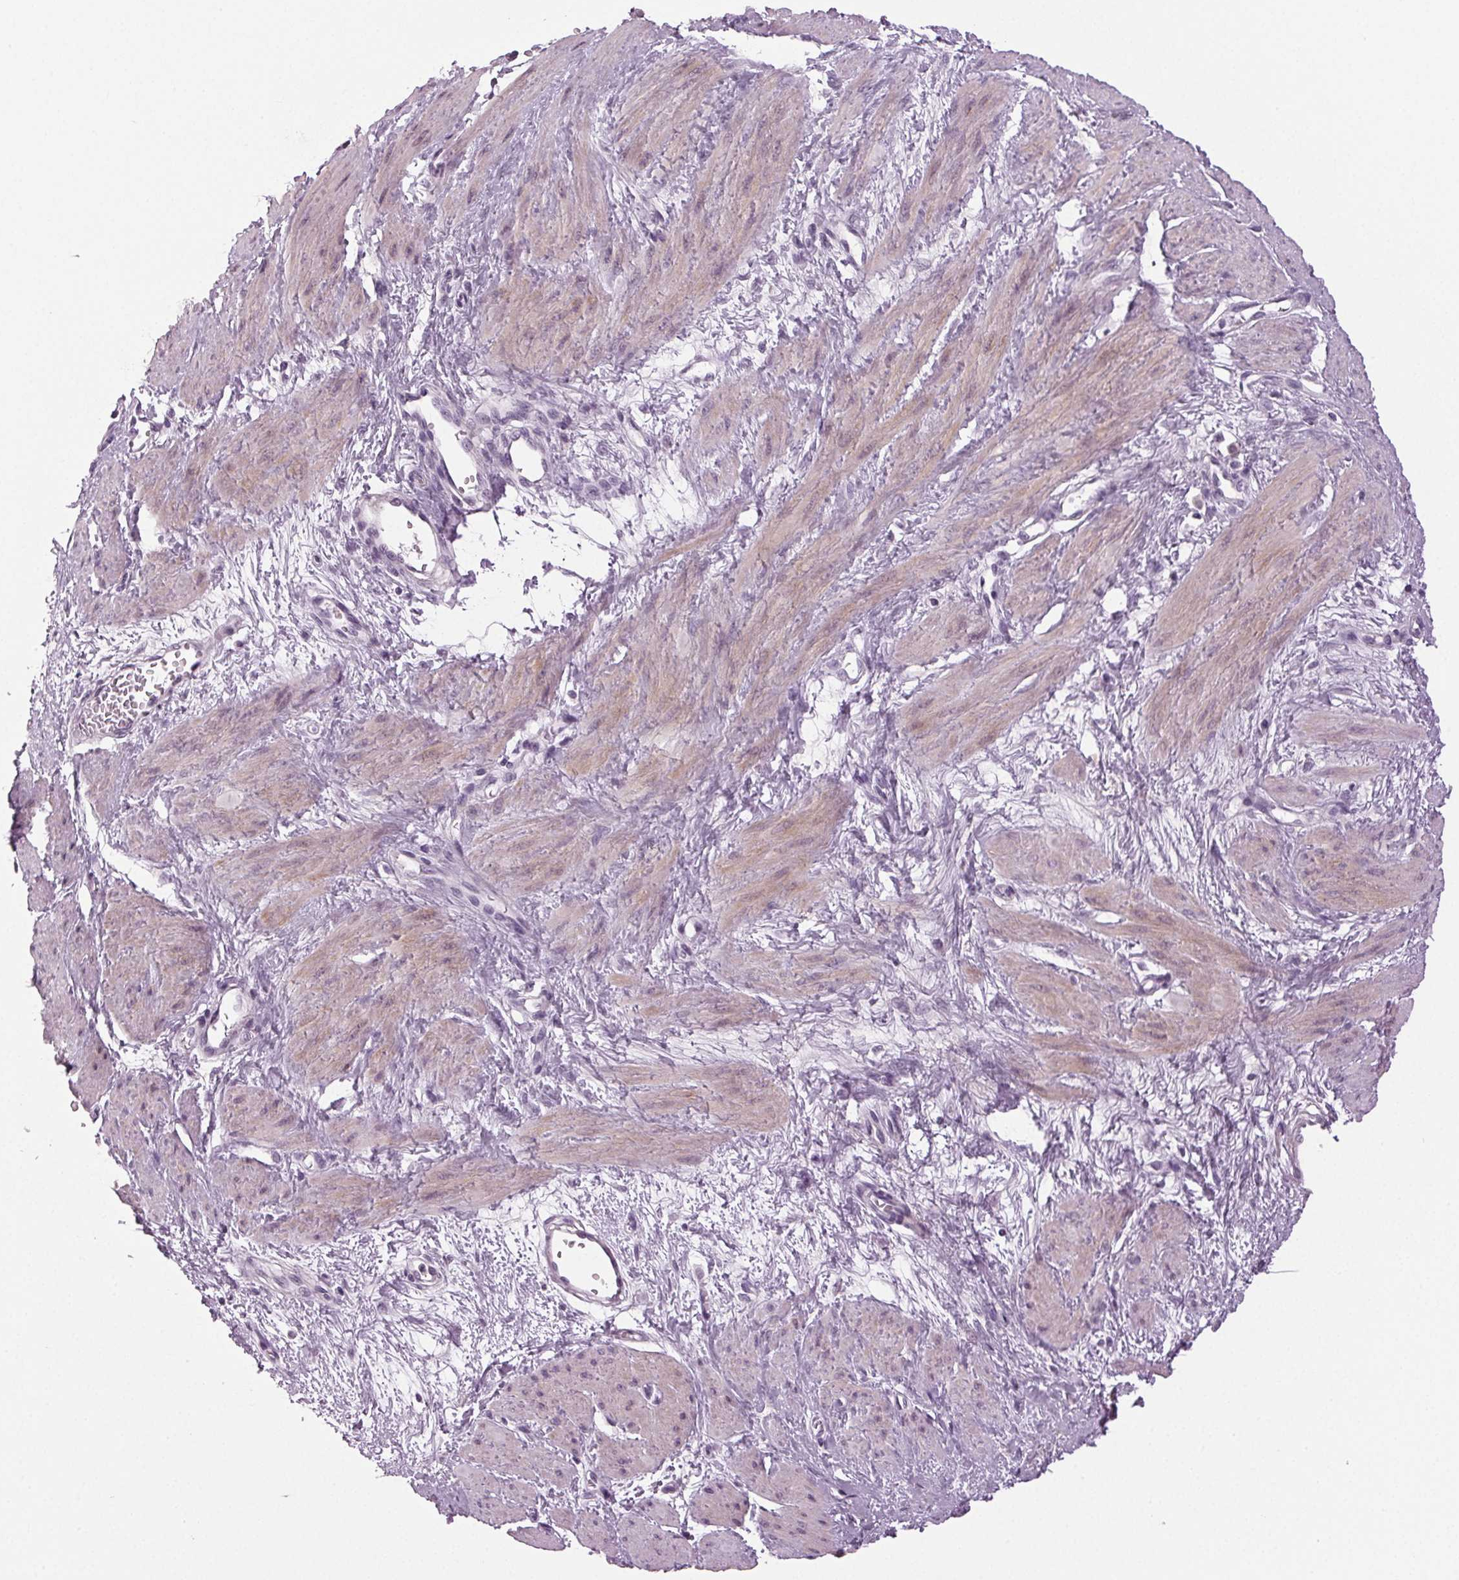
{"staining": {"intensity": "weak", "quantity": "25%-75%", "location": "cytoplasmic/membranous"}, "tissue": "smooth muscle", "cell_type": "Smooth muscle cells", "image_type": "normal", "snomed": [{"axis": "morphology", "description": "Normal tissue, NOS"}, {"axis": "topography", "description": "Smooth muscle"}, {"axis": "topography", "description": "Uterus"}], "caption": "IHC photomicrograph of benign smooth muscle: smooth muscle stained using IHC exhibits low levels of weak protein expression localized specifically in the cytoplasmic/membranous of smooth muscle cells, appearing as a cytoplasmic/membranous brown color.", "gene": "DNAH12", "patient": {"sex": "female", "age": 39}}